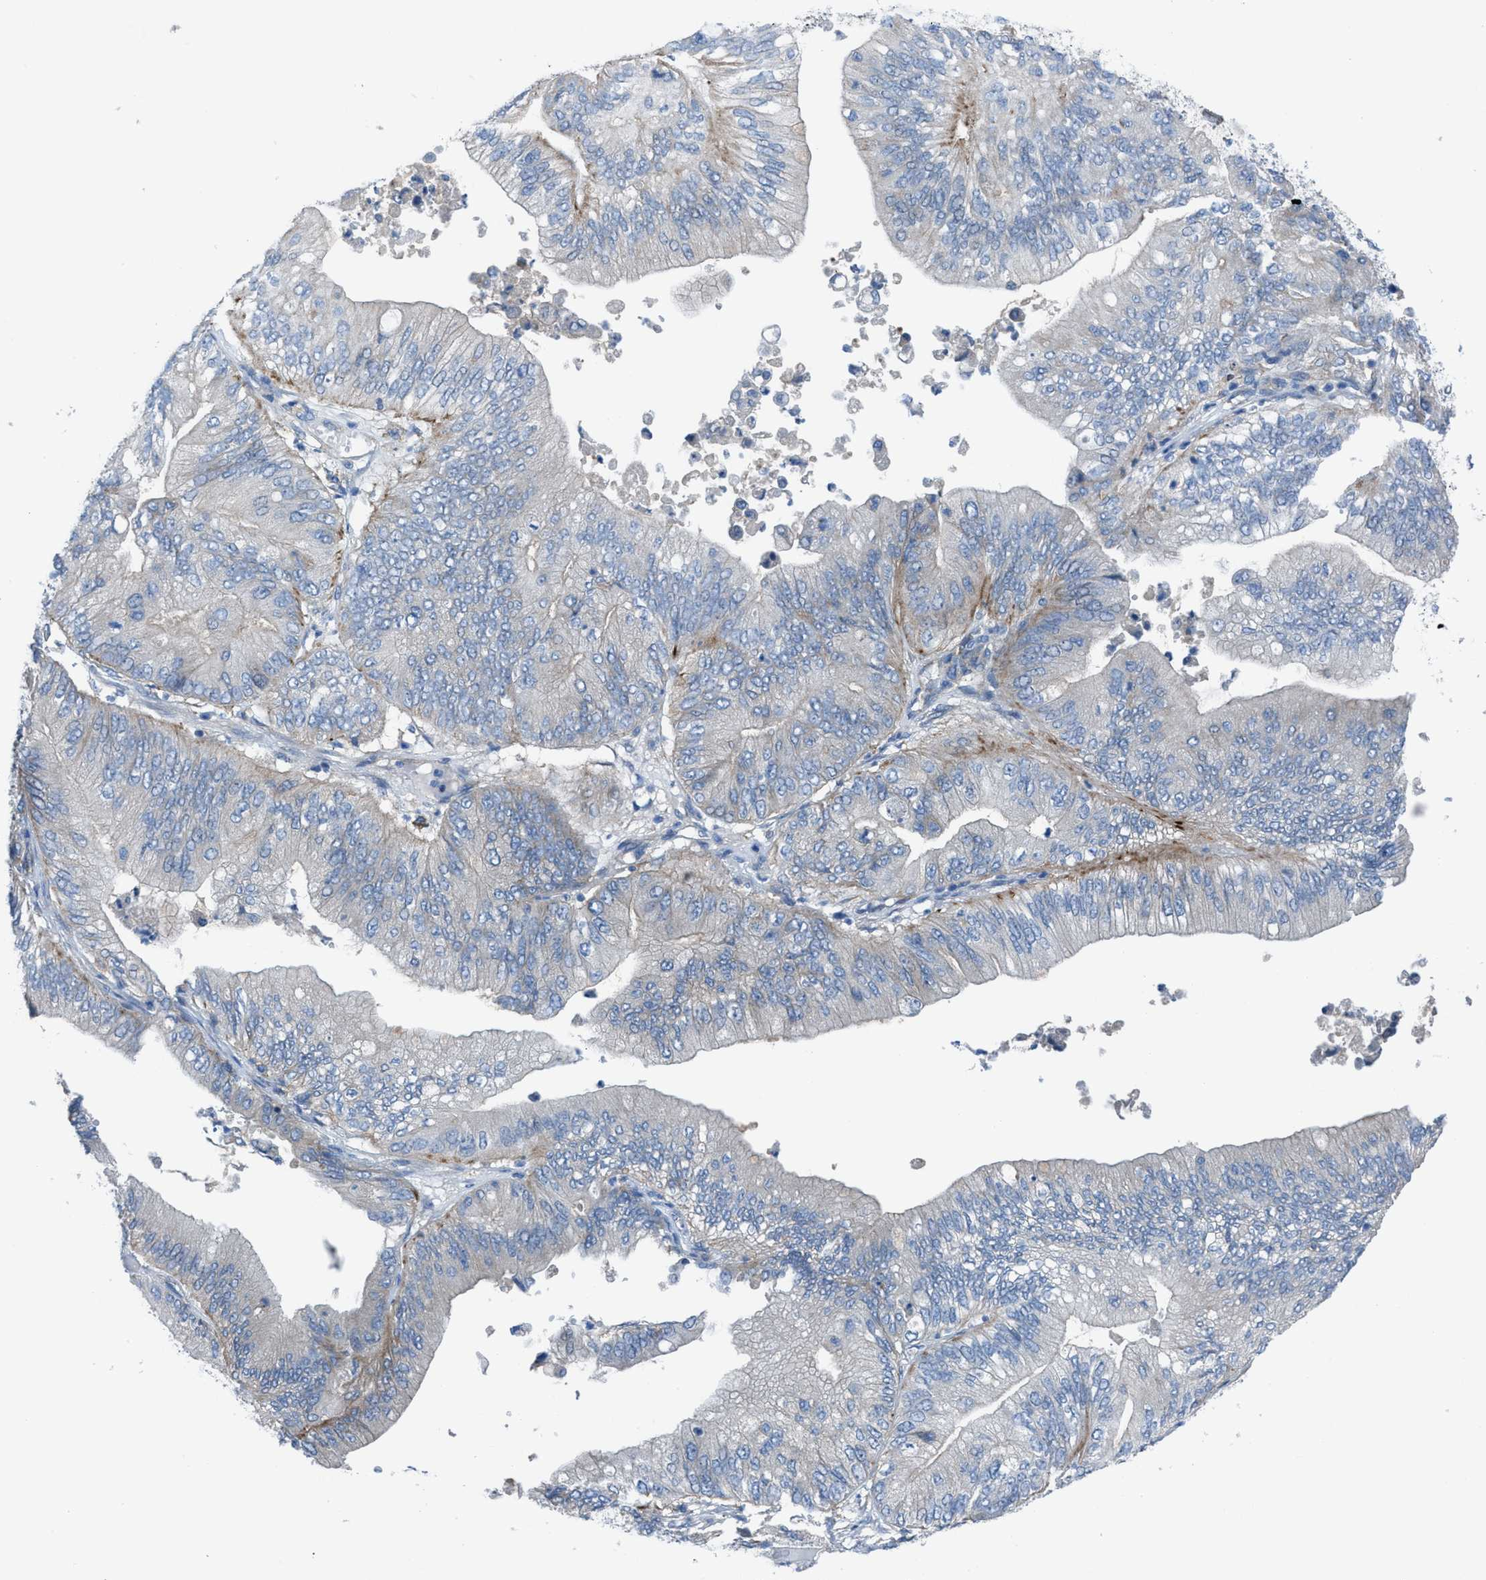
{"staining": {"intensity": "negative", "quantity": "none", "location": "none"}, "tissue": "ovarian cancer", "cell_type": "Tumor cells", "image_type": "cancer", "snomed": [{"axis": "morphology", "description": "Cystadenocarcinoma, mucinous, NOS"}, {"axis": "topography", "description": "Ovary"}], "caption": "This is an IHC image of ovarian cancer (mucinous cystadenocarcinoma). There is no expression in tumor cells.", "gene": "EGFR", "patient": {"sex": "female", "age": 61}}